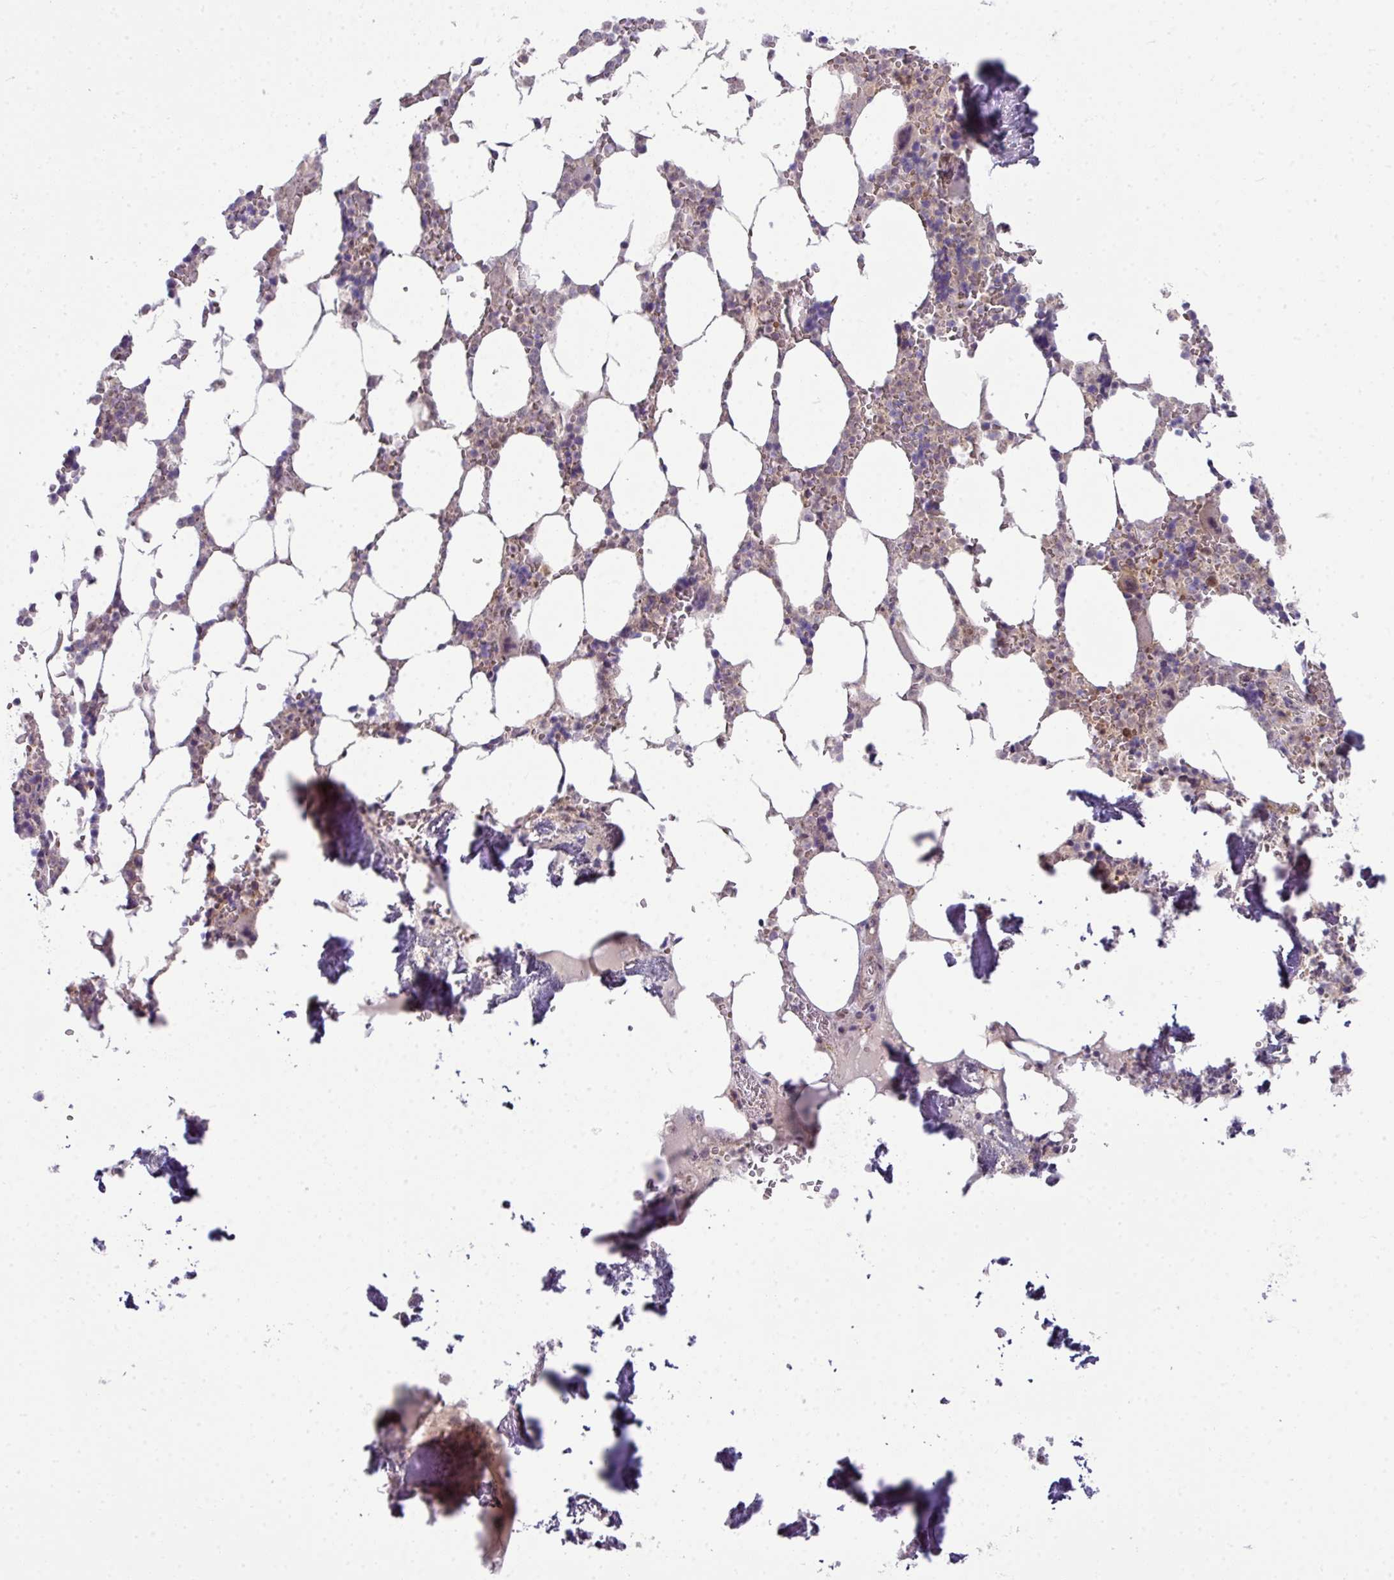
{"staining": {"intensity": "moderate", "quantity": "<25%", "location": "cytoplasmic/membranous"}, "tissue": "bone marrow", "cell_type": "Hematopoietic cells", "image_type": "normal", "snomed": [{"axis": "morphology", "description": "Normal tissue, NOS"}, {"axis": "topography", "description": "Bone marrow"}], "caption": "High-magnification brightfield microscopy of unremarkable bone marrow stained with DAB (brown) and counterstained with hematoxylin (blue). hematopoietic cells exhibit moderate cytoplasmic/membranous staining is identified in approximately<25% of cells.", "gene": "STAT5A", "patient": {"sex": "male", "age": 64}}